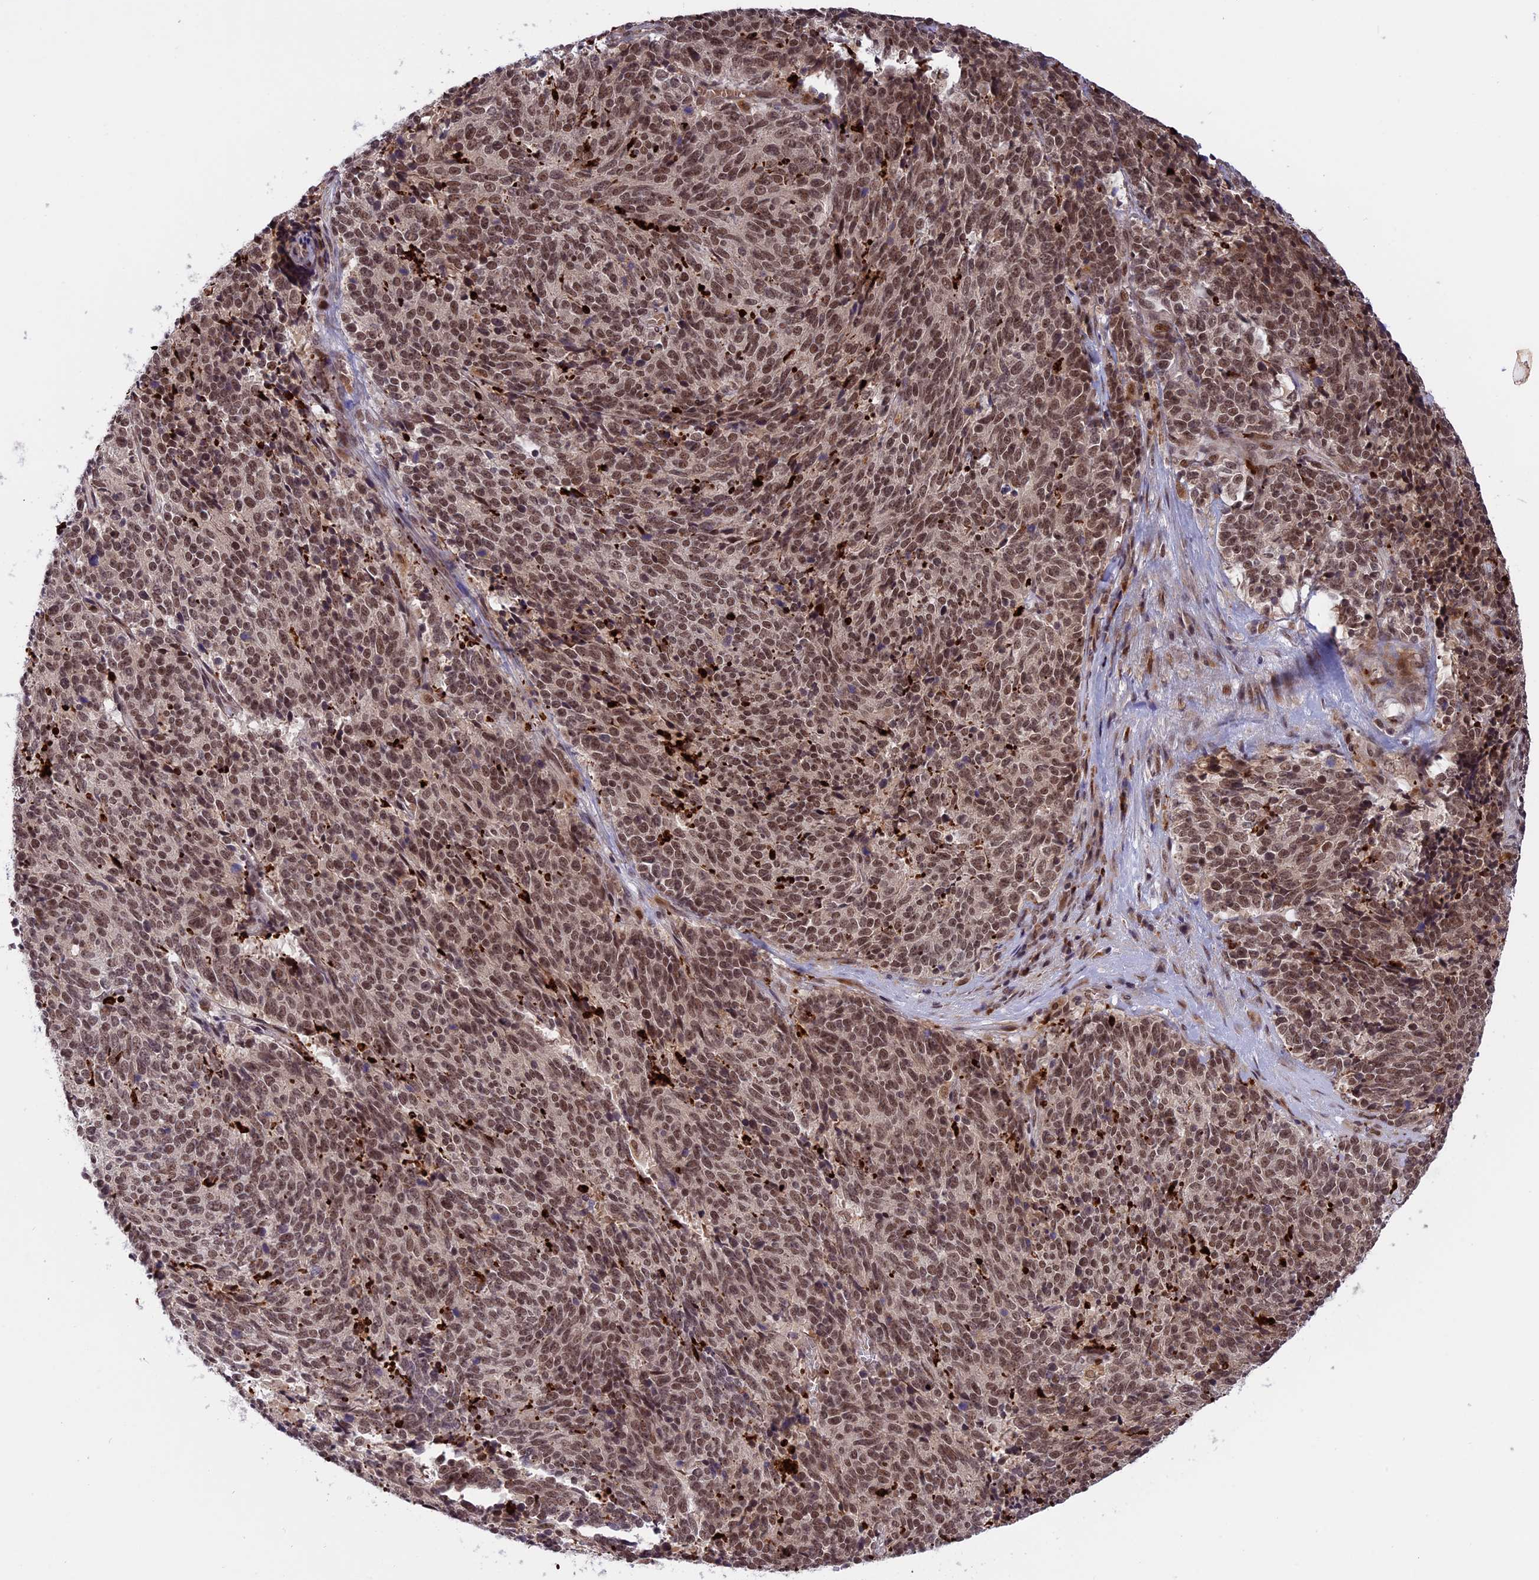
{"staining": {"intensity": "moderate", "quantity": ">75%", "location": "nuclear"}, "tissue": "cervical cancer", "cell_type": "Tumor cells", "image_type": "cancer", "snomed": [{"axis": "morphology", "description": "Squamous cell carcinoma, NOS"}, {"axis": "topography", "description": "Cervix"}], "caption": "Cervical cancer (squamous cell carcinoma) stained for a protein demonstrates moderate nuclear positivity in tumor cells.", "gene": "POLR2C", "patient": {"sex": "female", "age": 29}}